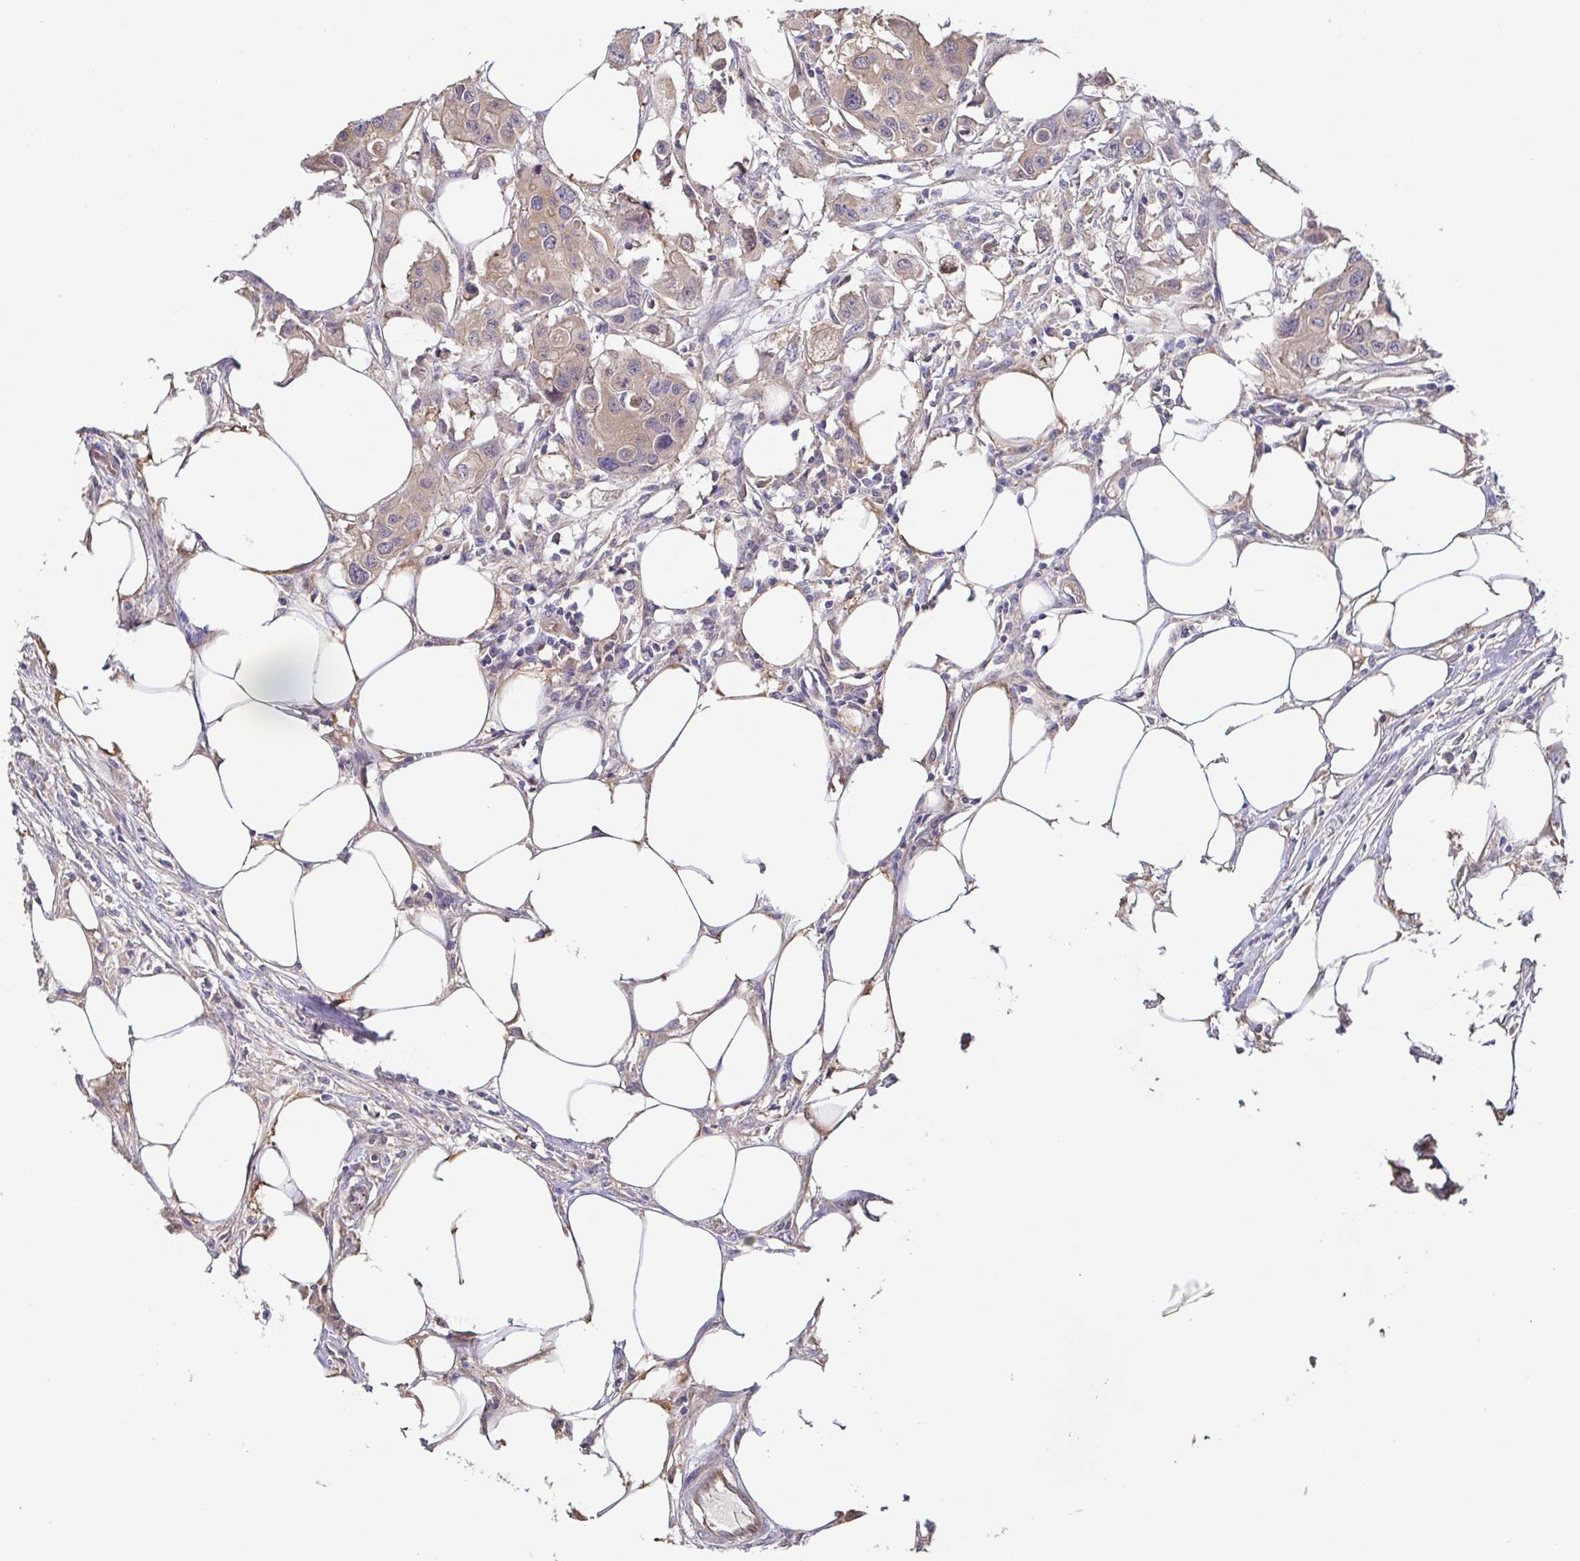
{"staining": {"intensity": "weak", "quantity": ">75%", "location": "cytoplasmic/membranous"}, "tissue": "colorectal cancer", "cell_type": "Tumor cells", "image_type": "cancer", "snomed": [{"axis": "morphology", "description": "Adenocarcinoma, NOS"}, {"axis": "topography", "description": "Colon"}], "caption": "This photomicrograph reveals IHC staining of human colorectal cancer (adenocarcinoma), with low weak cytoplasmic/membranous positivity in approximately >75% of tumor cells.", "gene": "EIF3D", "patient": {"sex": "male", "age": 77}}